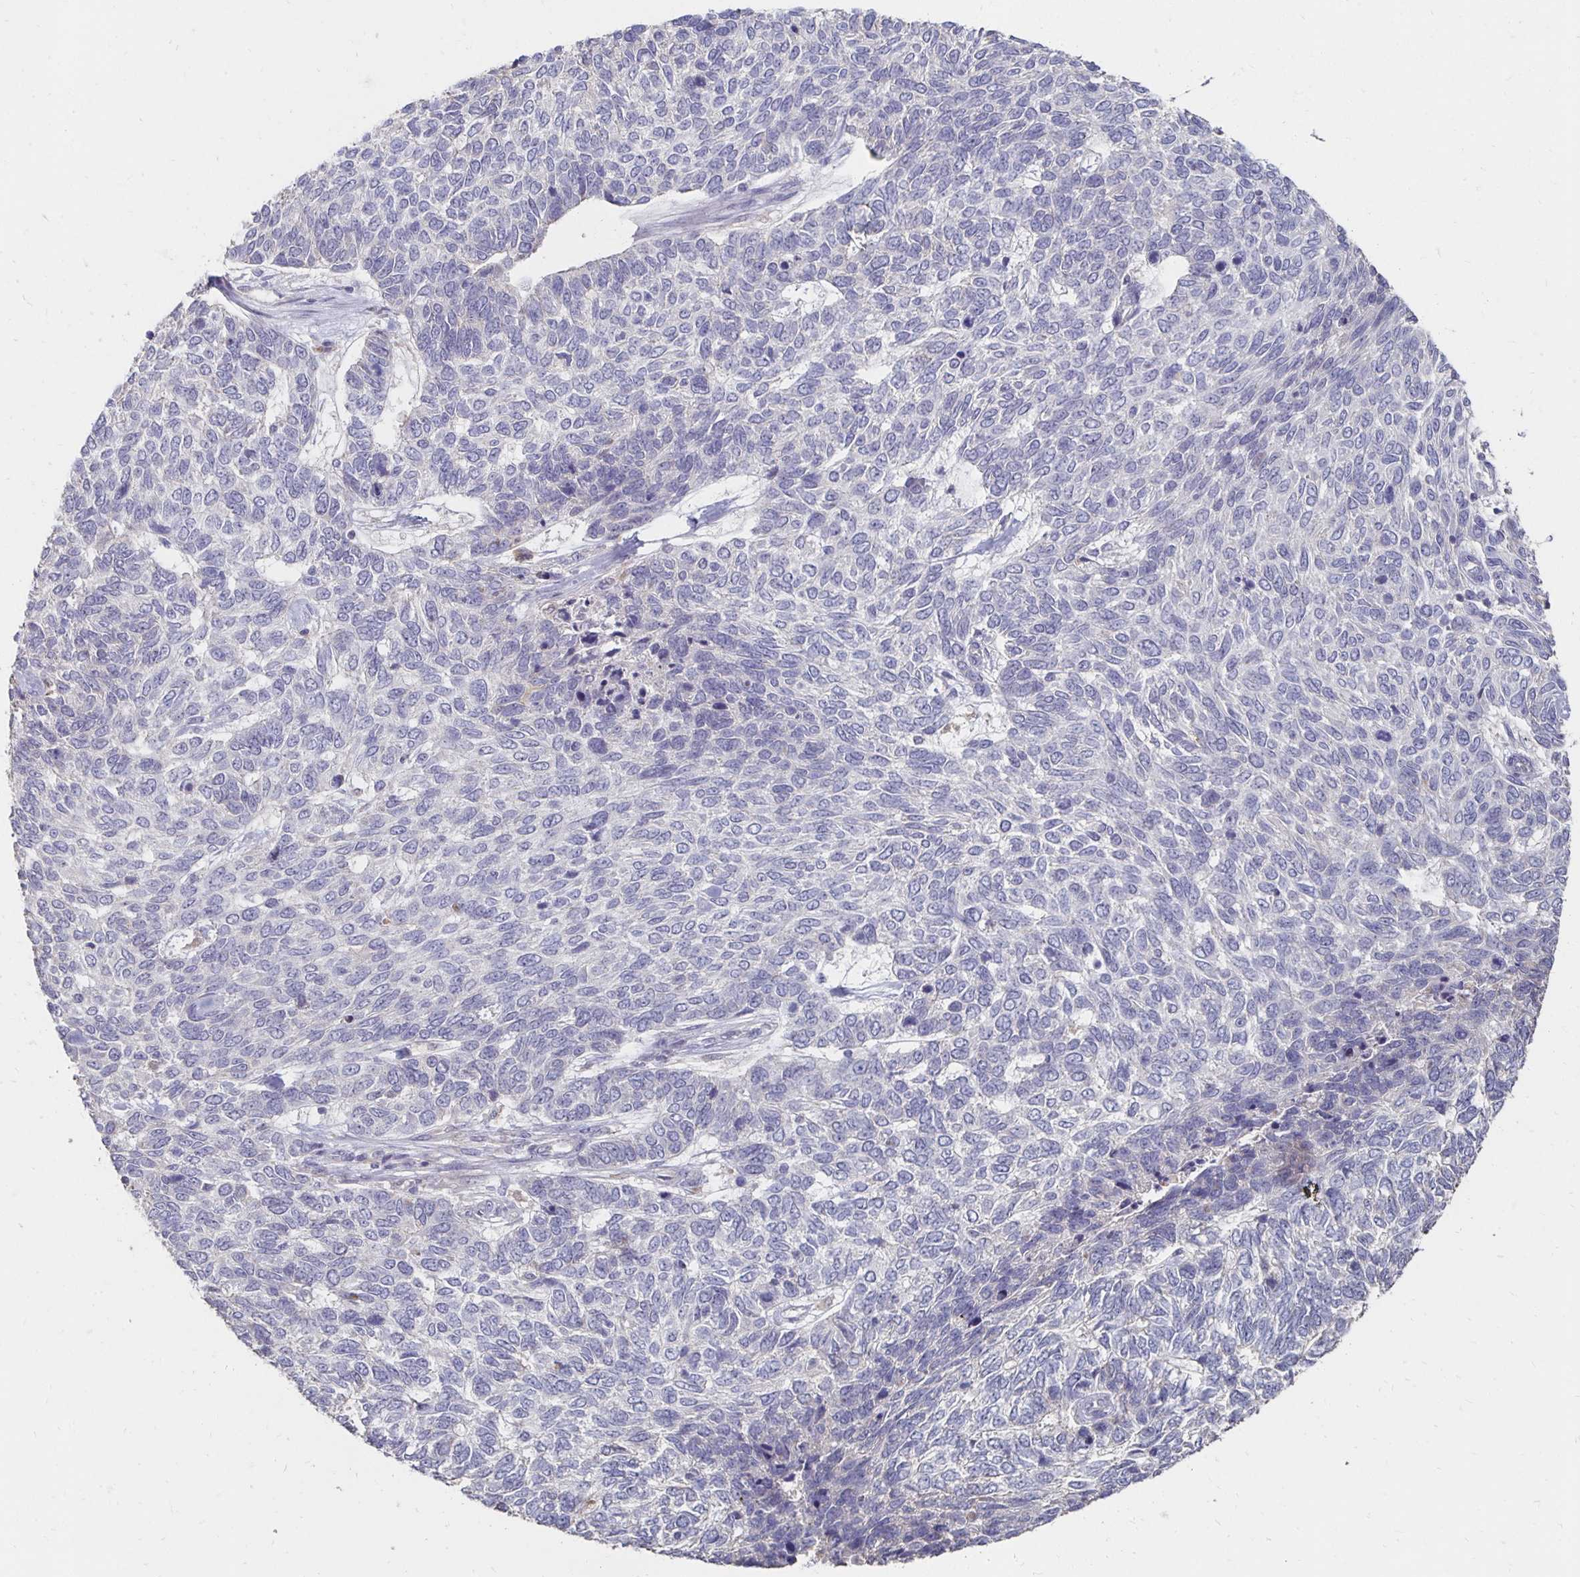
{"staining": {"intensity": "negative", "quantity": "none", "location": "none"}, "tissue": "skin cancer", "cell_type": "Tumor cells", "image_type": "cancer", "snomed": [{"axis": "morphology", "description": "Basal cell carcinoma"}, {"axis": "topography", "description": "Skin"}], "caption": "Tumor cells show no significant staining in skin basal cell carcinoma. Nuclei are stained in blue.", "gene": "ZNF727", "patient": {"sex": "female", "age": 65}}